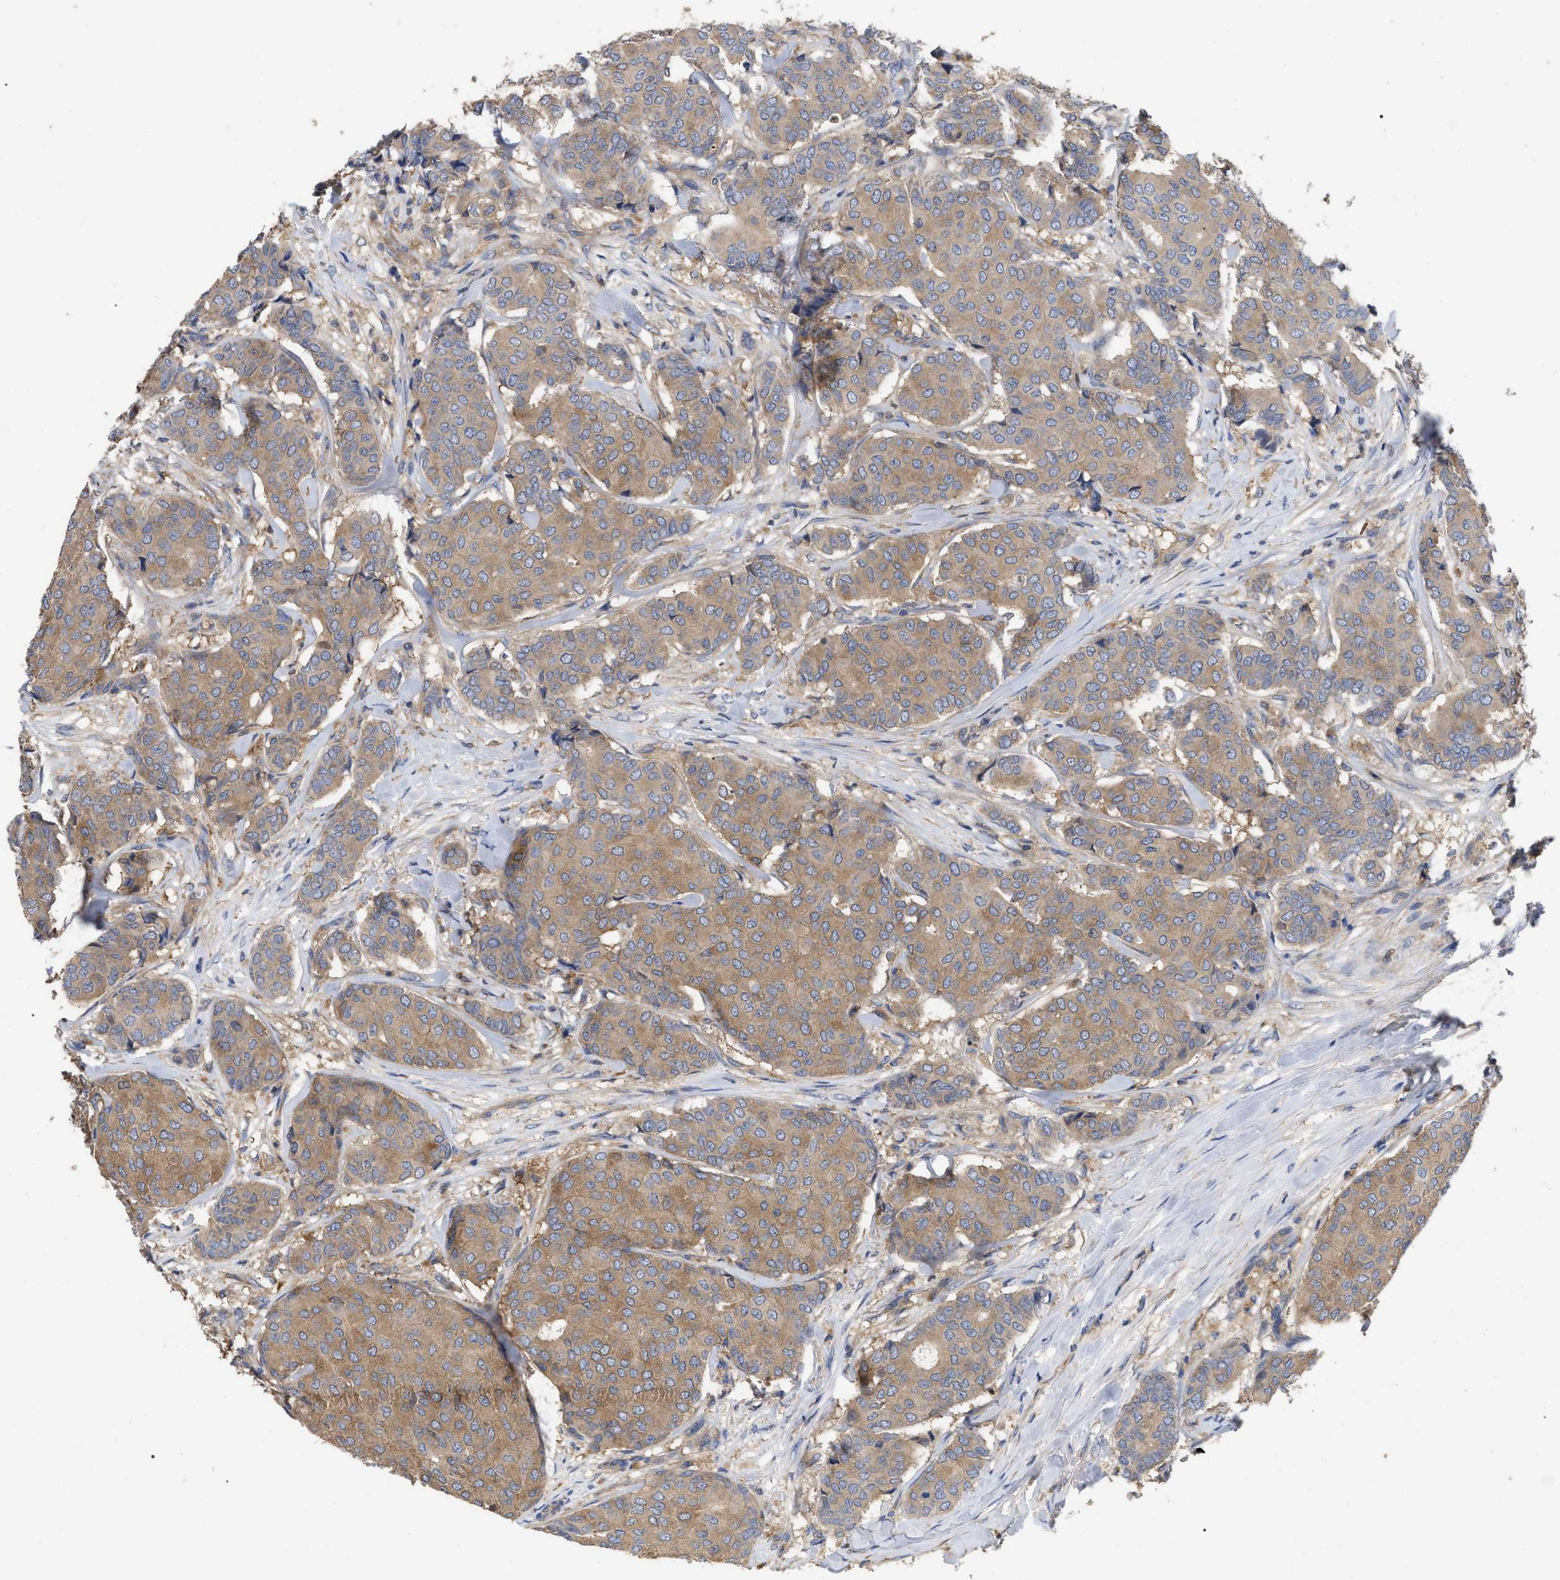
{"staining": {"intensity": "moderate", "quantity": ">75%", "location": "cytoplasmic/membranous"}, "tissue": "breast cancer", "cell_type": "Tumor cells", "image_type": "cancer", "snomed": [{"axis": "morphology", "description": "Duct carcinoma"}, {"axis": "topography", "description": "Breast"}], "caption": "Immunohistochemistry (IHC) (DAB (3,3'-diaminobenzidine)) staining of human breast cancer (intraductal carcinoma) reveals moderate cytoplasmic/membranous protein positivity in about >75% of tumor cells. (brown staining indicates protein expression, while blue staining denotes nuclei).", "gene": "RAP1GDS1", "patient": {"sex": "female", "age": 75}}